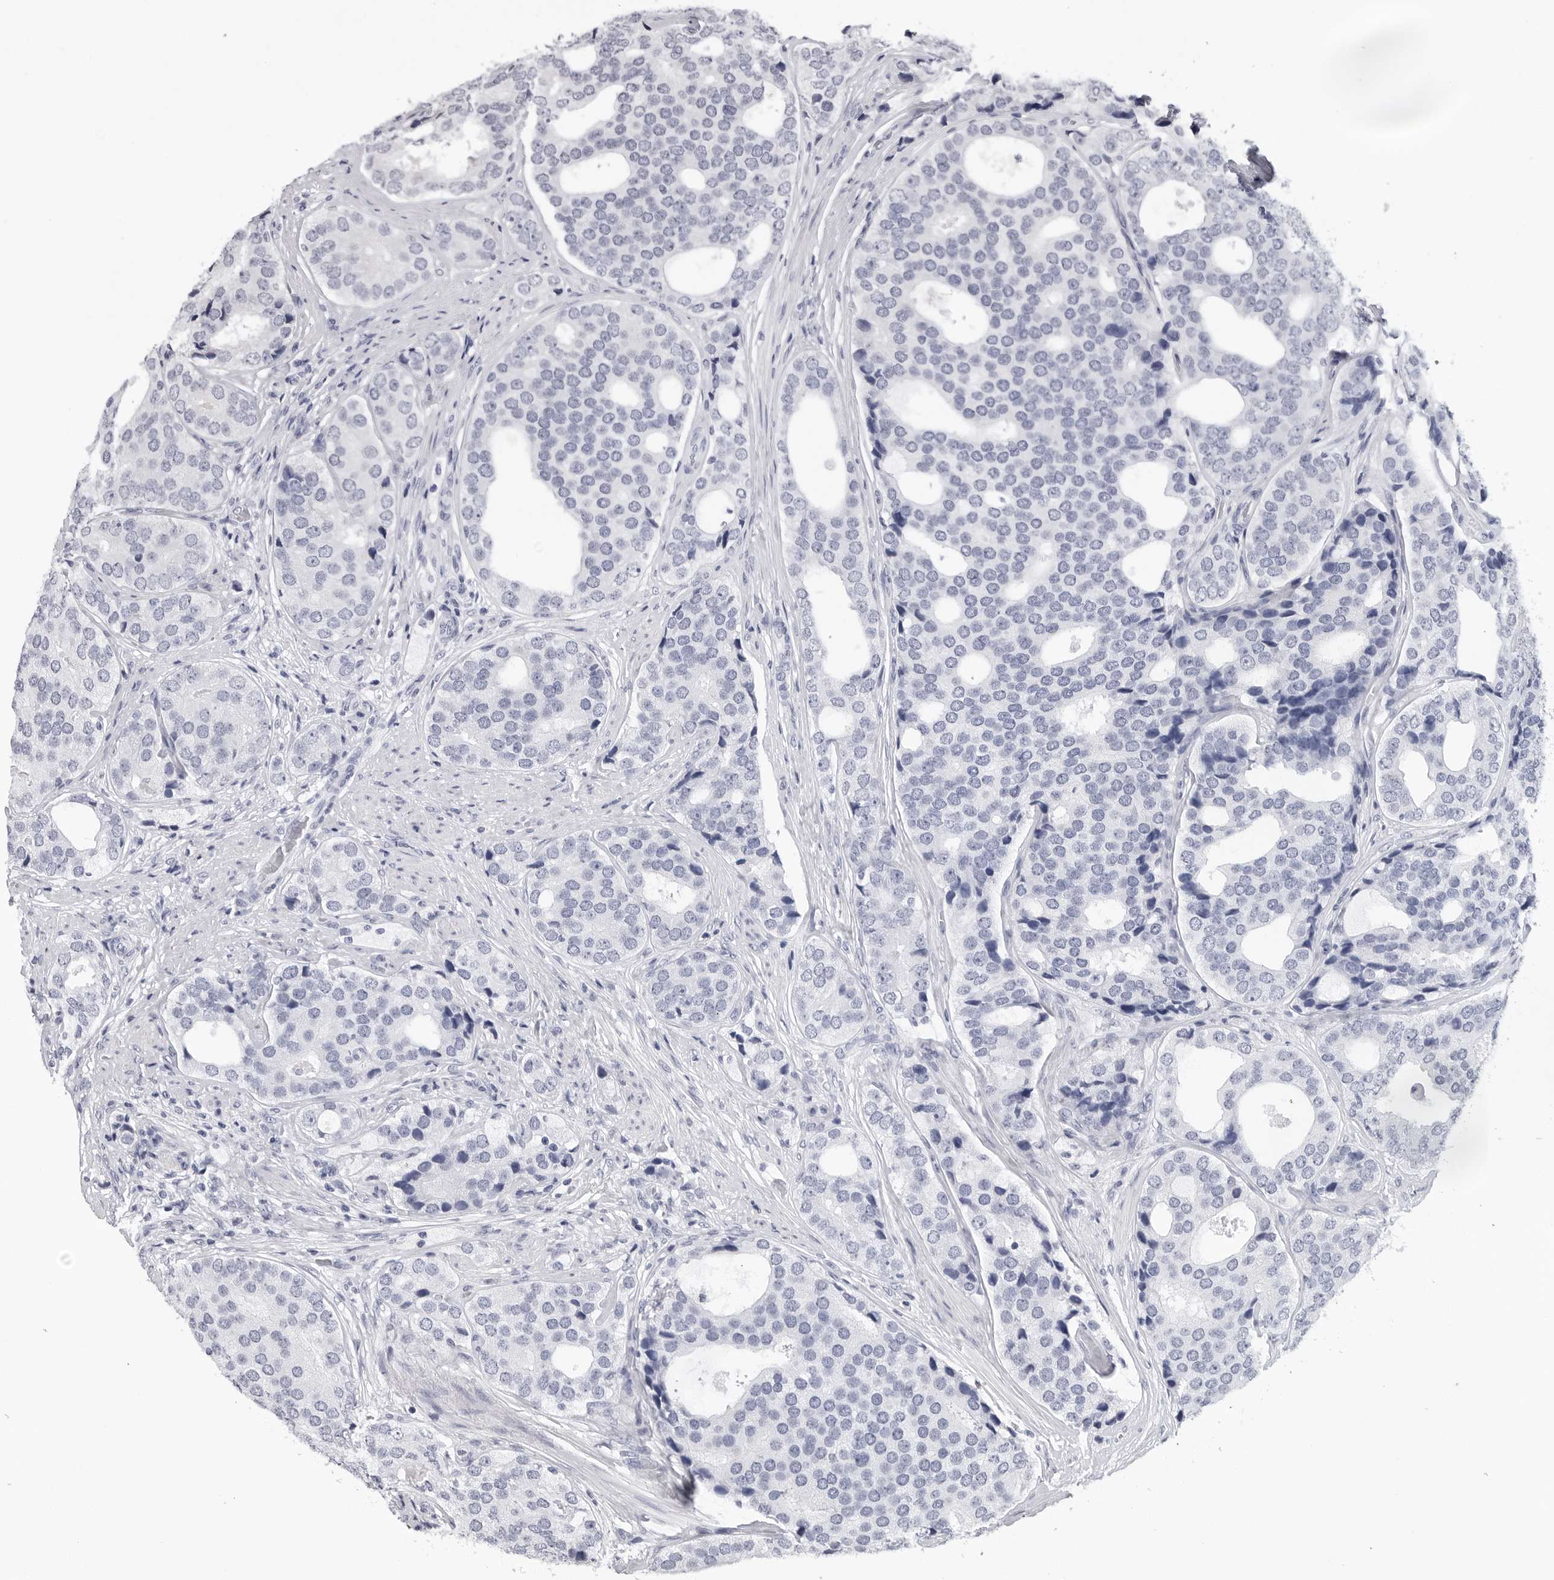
{"staining": {"intensity": "negative", "quantity": "none", "location": "none"}, "tissue": "prostate cancer", "cell_type": "Tumor cells", "image_type": "cancer", "snomed": [{"axis": "morphology", "description": "Adenocarcinoma, High grade"}, {"axis": "topography", "description": "Prostate"}], "caption": "DAB (3,3'-diaminobenzidine) immunohistochemical staining of prostate high-grade adenocarcinoma shows no significant positivity in tumor cells. (DAB (3,3'-diaminobenzidine) immunohistochemistry with hematoxylin counter stain).", "gene": "CDK20", "patient": {"sex": "male", "age": 56}}